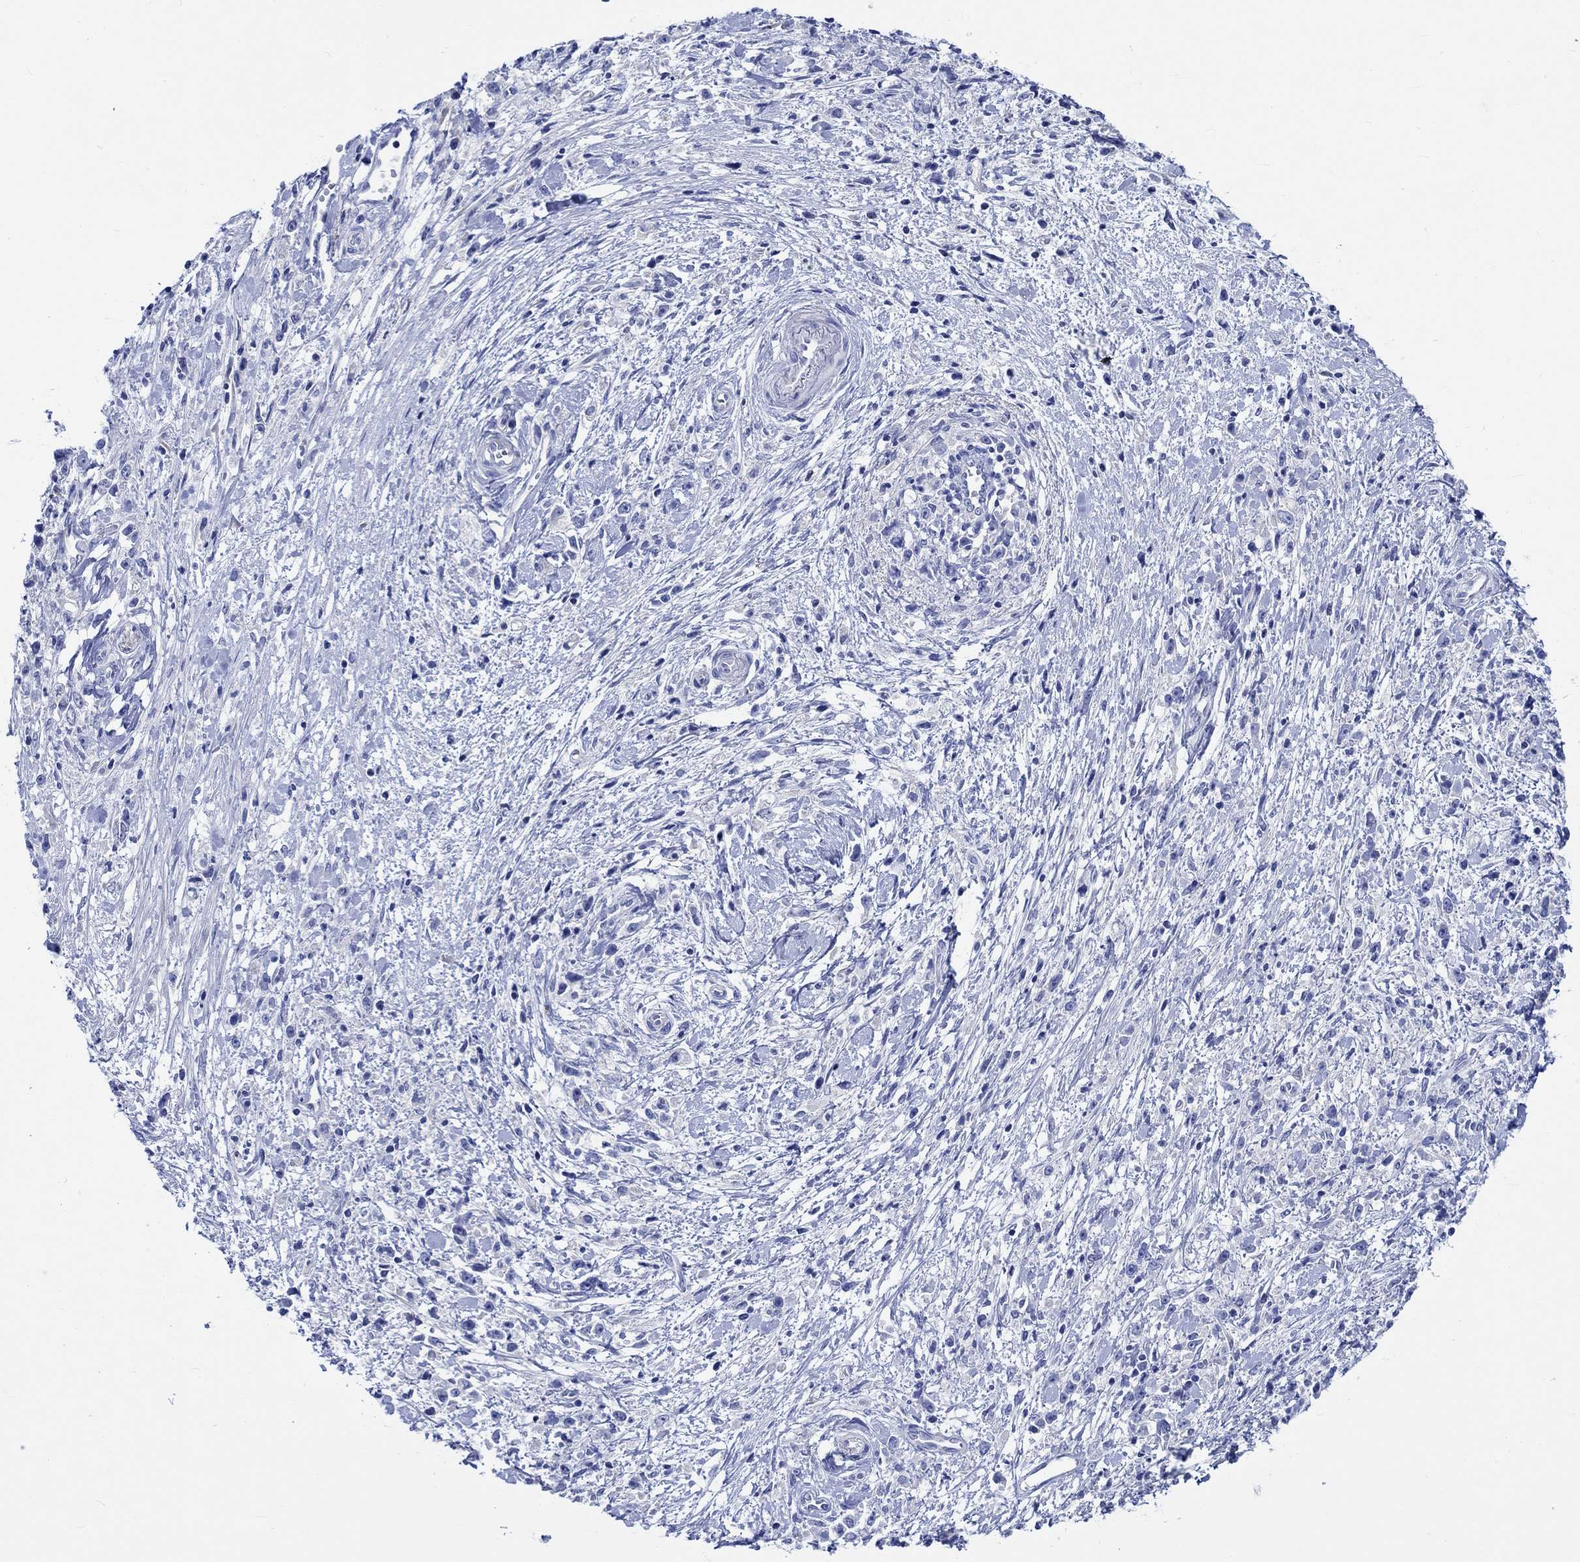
{"staining": {"intensity": "negative", "quantity": "none", "location": "none"}, "tissue": "stomach cancer", "cell_type": "Tumor cells", "image_type": "cancer", "snomed": [{"axis": "morphology", "description": "Adenocarcinoma, NOS"}, {"axis": "topography", "description": "Stomach"}], "caption": "The photomicrograph reveals no staining of tumor cells in stomach cancer.", "gene": "PTPRN2", "patient": {"sex": "female", "age": 59}}